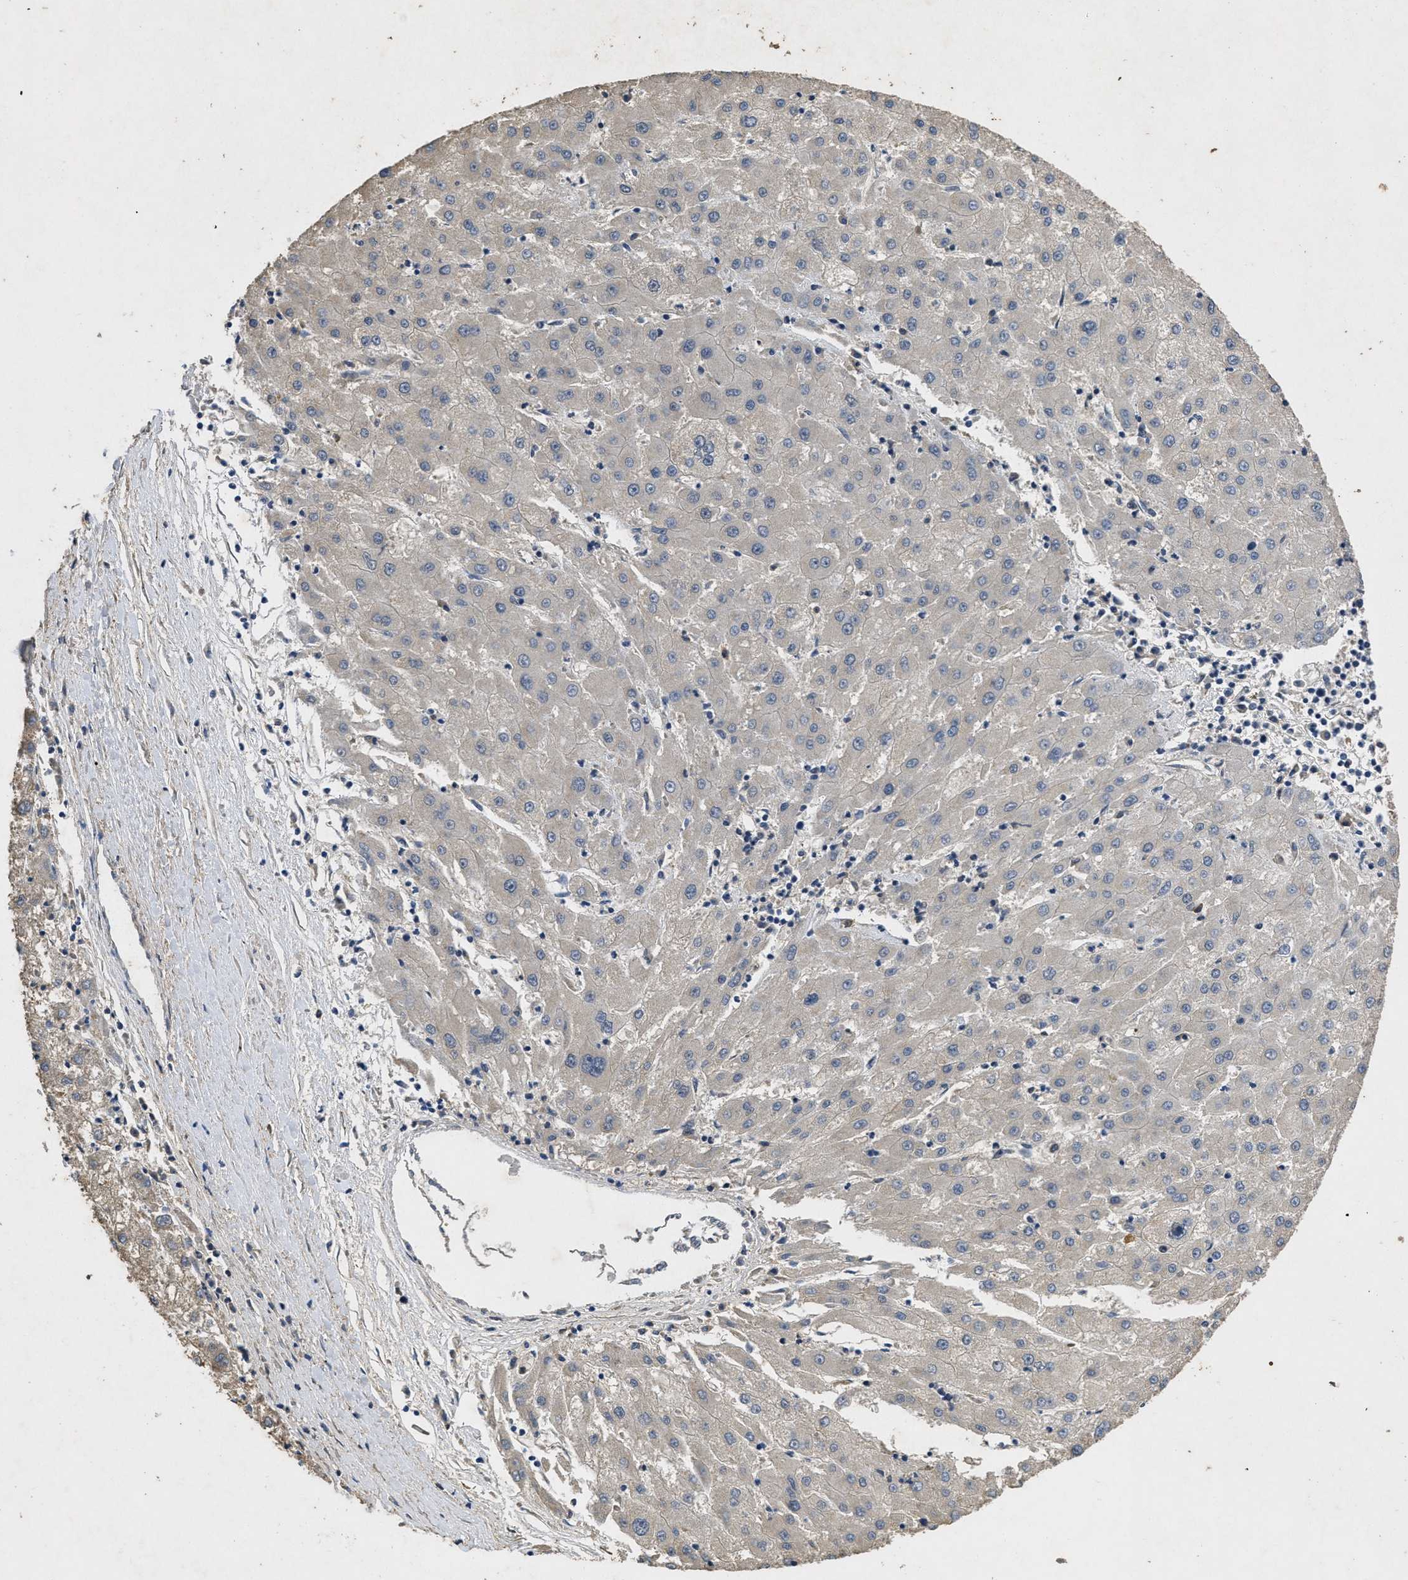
{"staining": {"intensity": "negative", "quantity": "none", "location": "none"}, "tissue": "liver cancer", "cell_type": "Tumor cells", "image_type": "cancer", "snomed": [{"axis": "morphology", "description": "Carcinoma, Hepatocellular, NOS"}, {"axis": "topography", "description": "Liver"}], "caption": "DAB immunohistochemical staining of liver cancer (hepatocellular carcinoma) shows no significant positivity in tumor cells.", "gene": "PAPOLG", "patient": {"sex": "male", "age": 72}}